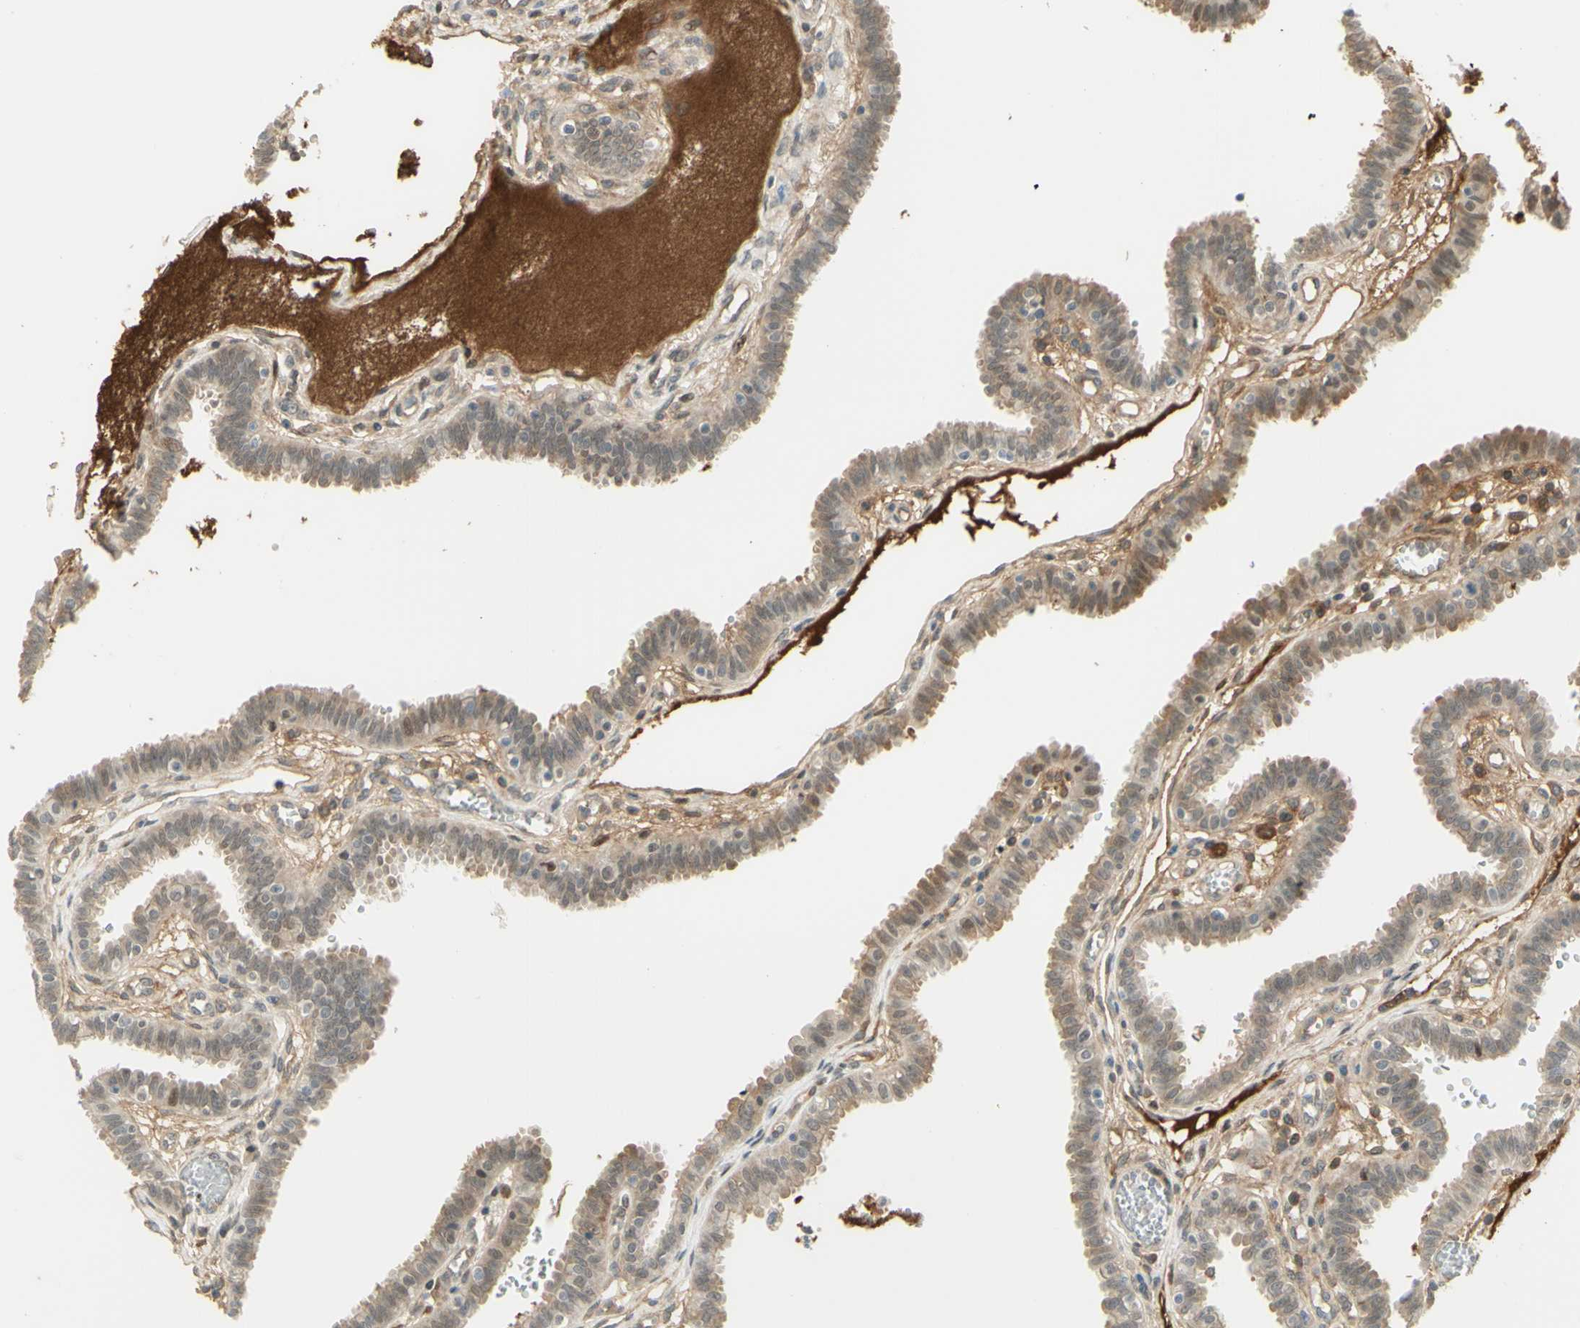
{"staining": {"intensity": "weak", "quantity": "<25%", "location": "cytoplasmic/membranous,nuclear"}, "tissue": "fallopian tube", "cell_type": "Glandular cells", "image_type": "normal", "snomed": [{"axis": "morphology", "description": "Normal tissue, NOS"}, {"axis": "topography", "description": "Fallopian tube"}], "caption": "IHC of benign human fallopian tube reveals no staining in glandular cells.", "gene": "ANGPT2", "patient": {"sex": "female", "age": 32}}